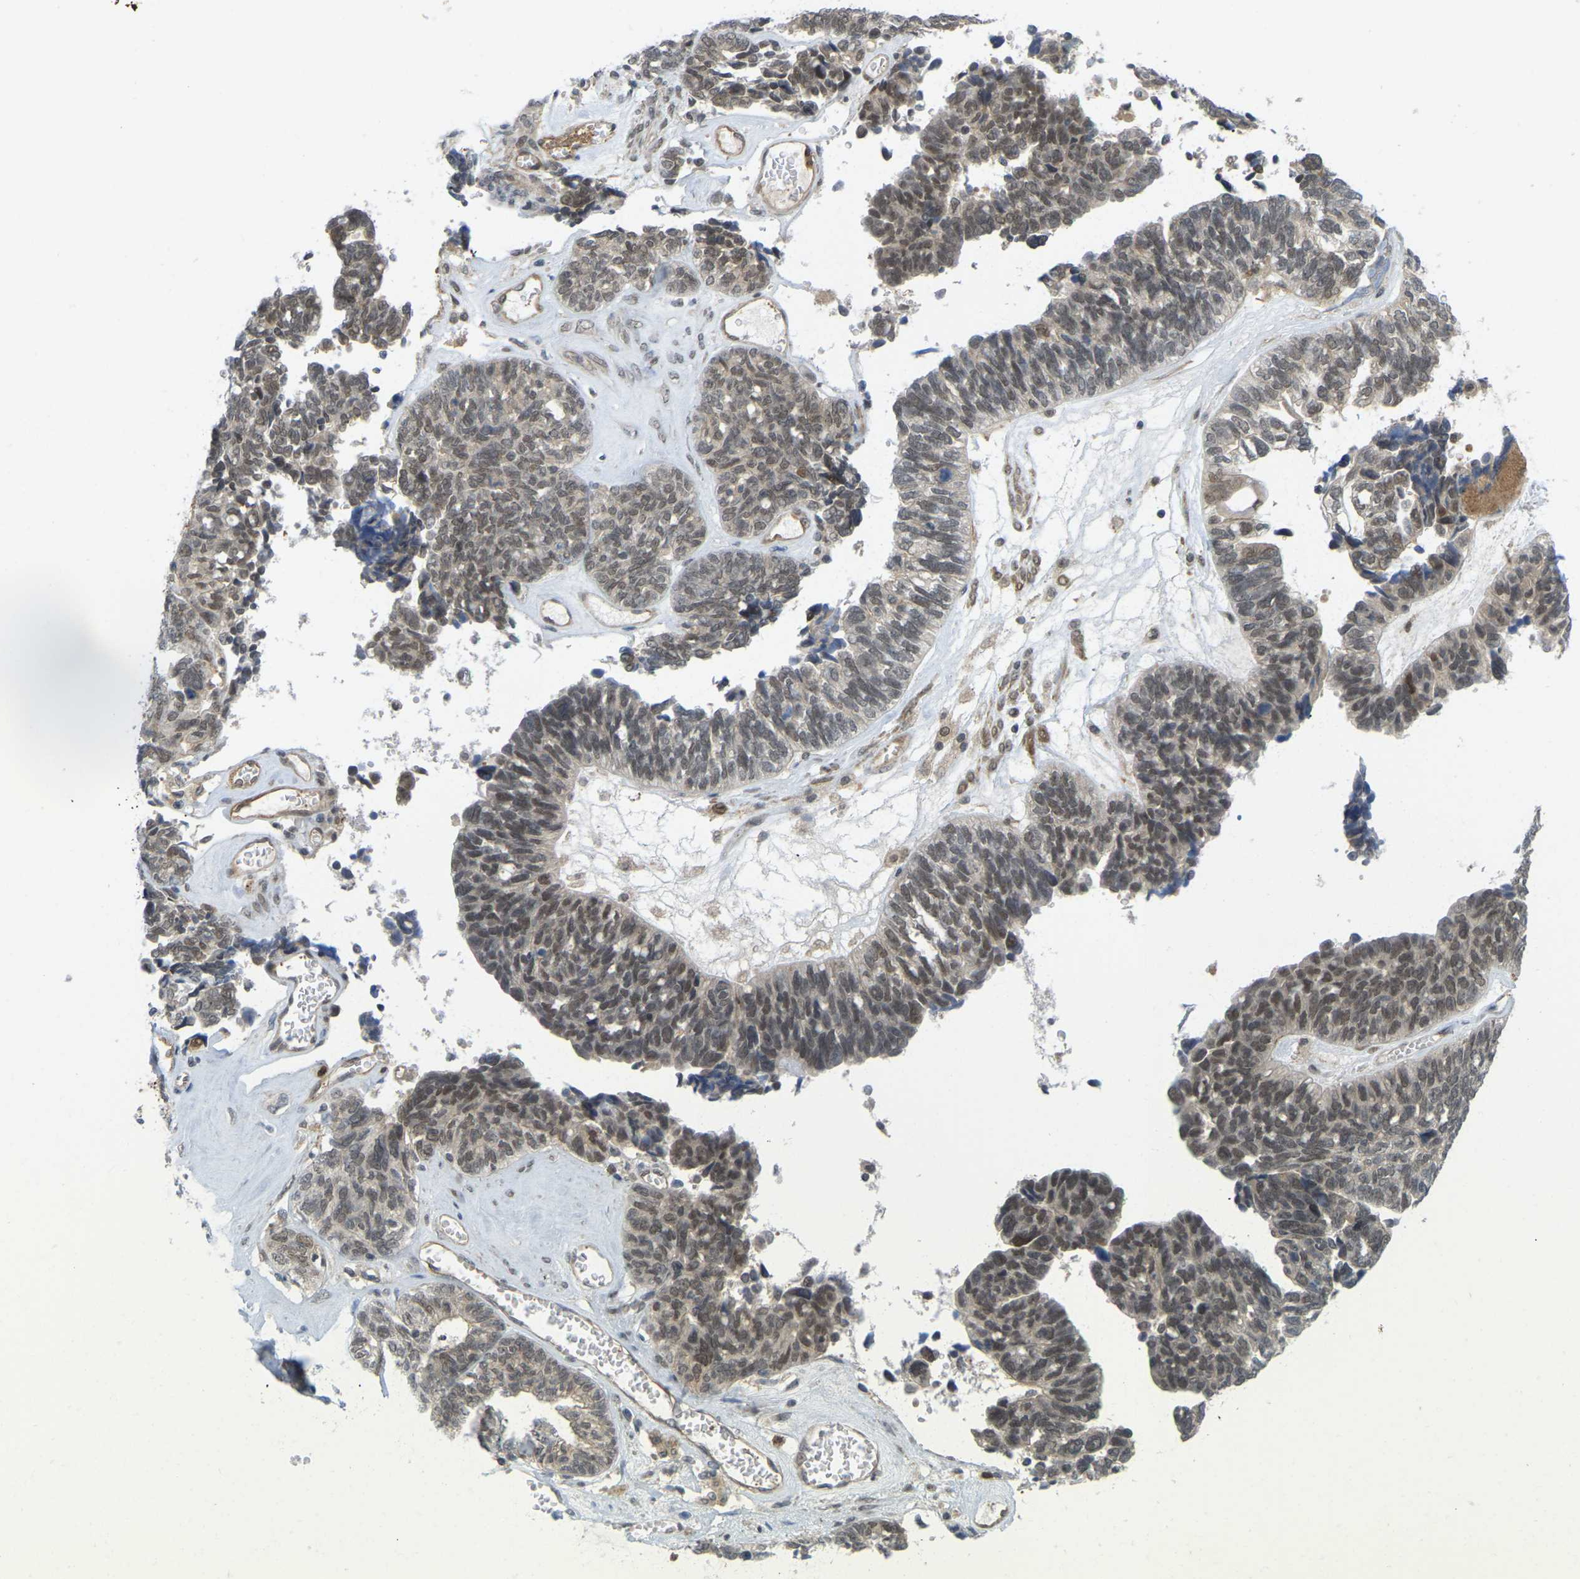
{"staining": {"intensity": "moderate", "quantity": ">75%", "location": "nuclear"}, "tissue": "ovarian cancer", "cell_type": "Tumor cells", "image_type": "cancer", "snomed": [{"axis": "morphology", "description": "Cystadenocarcinoma, serous, NOS"}, {"axis": "topography", "description": "Ovary"}], "caption": "Tumor cells exhibit moderate nuclear staining in approximately >75% of cells in ovarian serous cystadenocarcinoma.", "gene": "SERPINB5", "patient": {"sex": "female", "age": 79}}